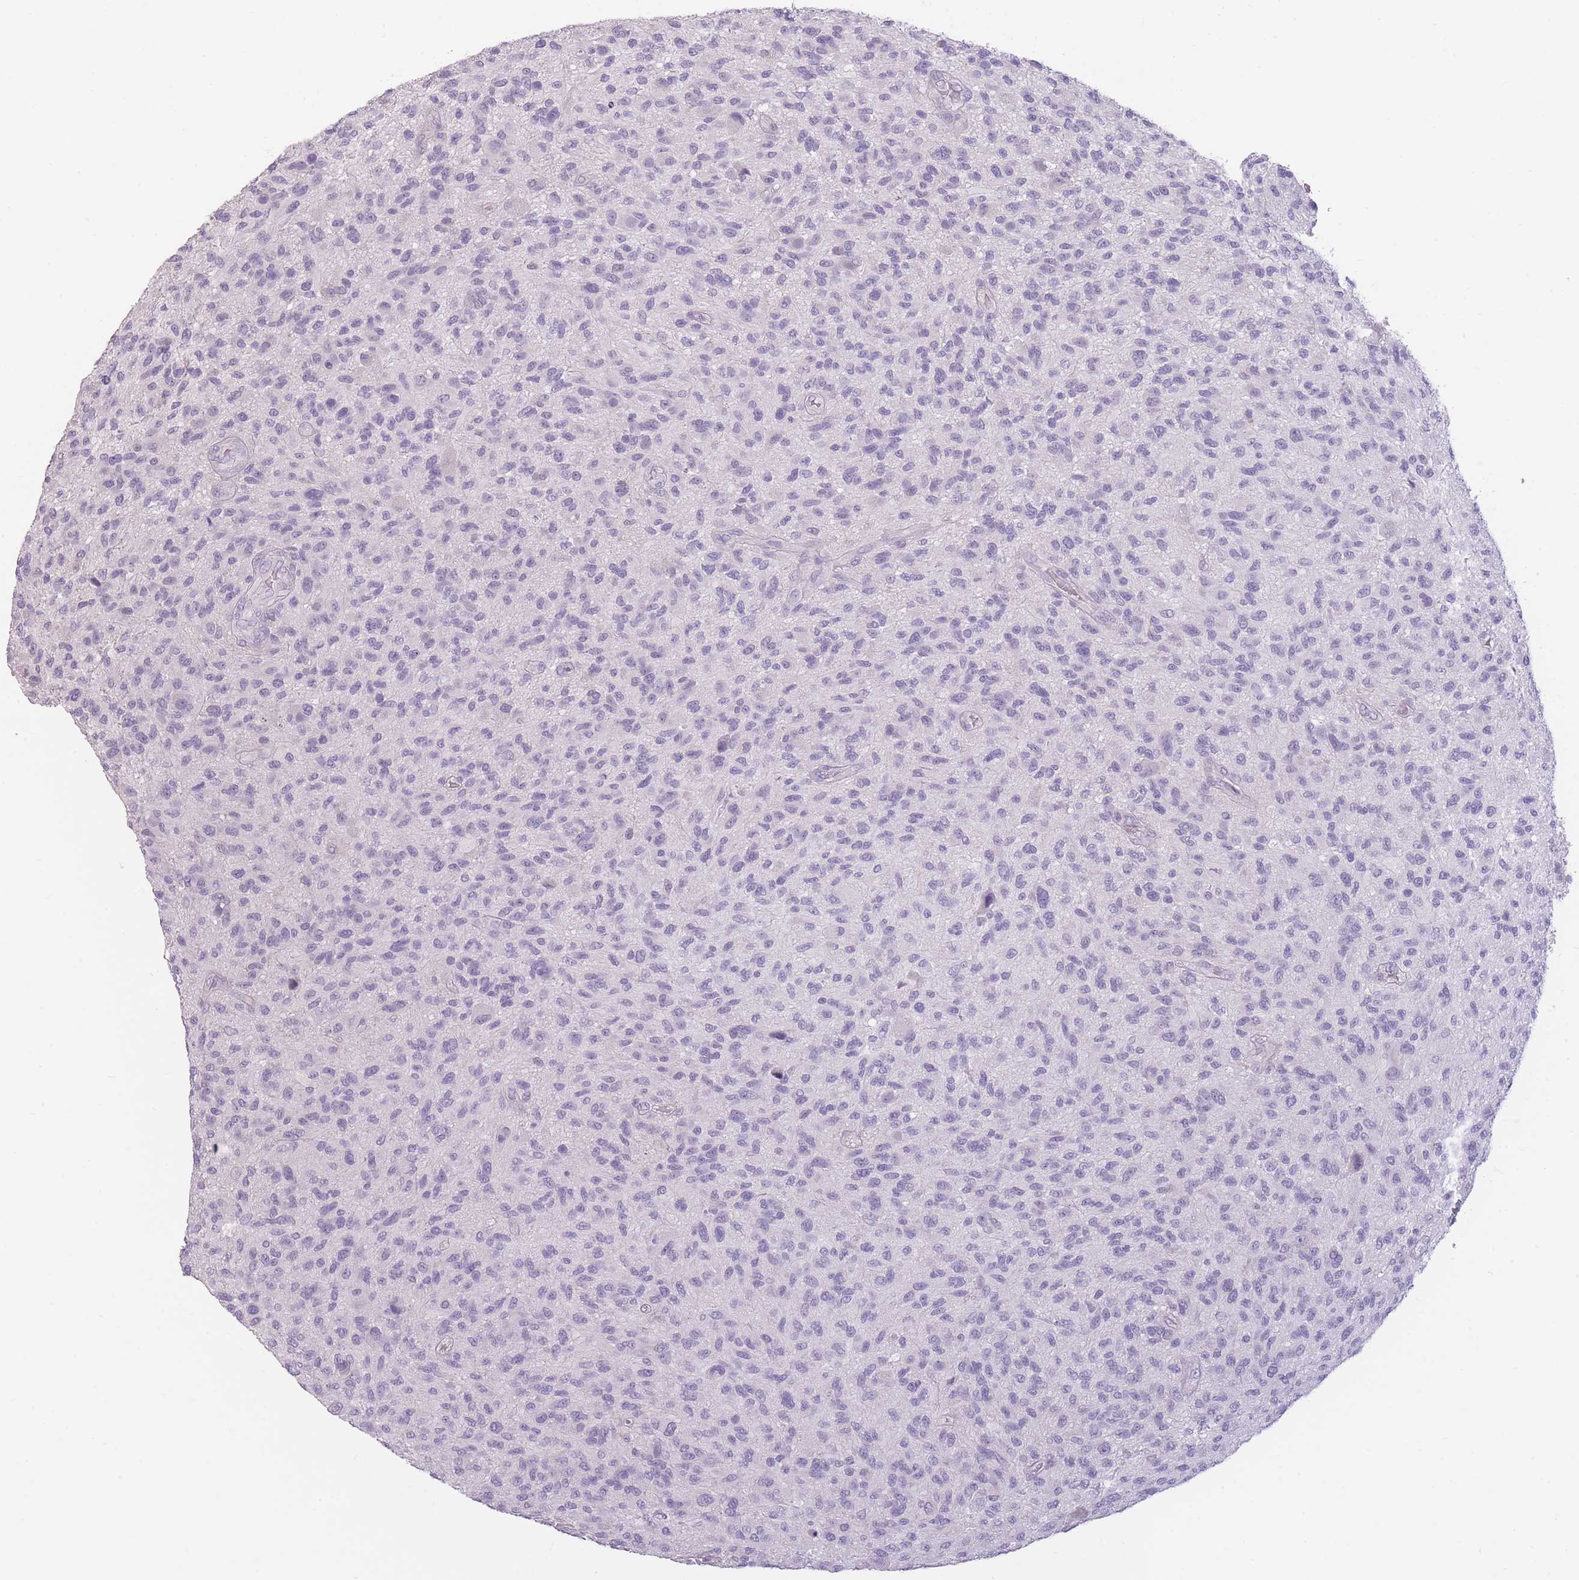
{"staining": {"intensity": "negative", "quantity": "none", "location": "none"}, "tissue": "glioma", "cell_type": "Tumor cells", "image_type": "cancer", "snomed": [{"axis": "morphology", "description": "Glioma, malignant, High grade"}, {"axis": "topography", "description": "Brain"}], "caption": "Tumor cells show no significant protein staining in high-grade glioma (malignant). (Immunohistochemistry (ihc), brightfield microscopy, high magnification).", "gene": "TMEM236", "patient": {"sex": "male", "age": 47}}